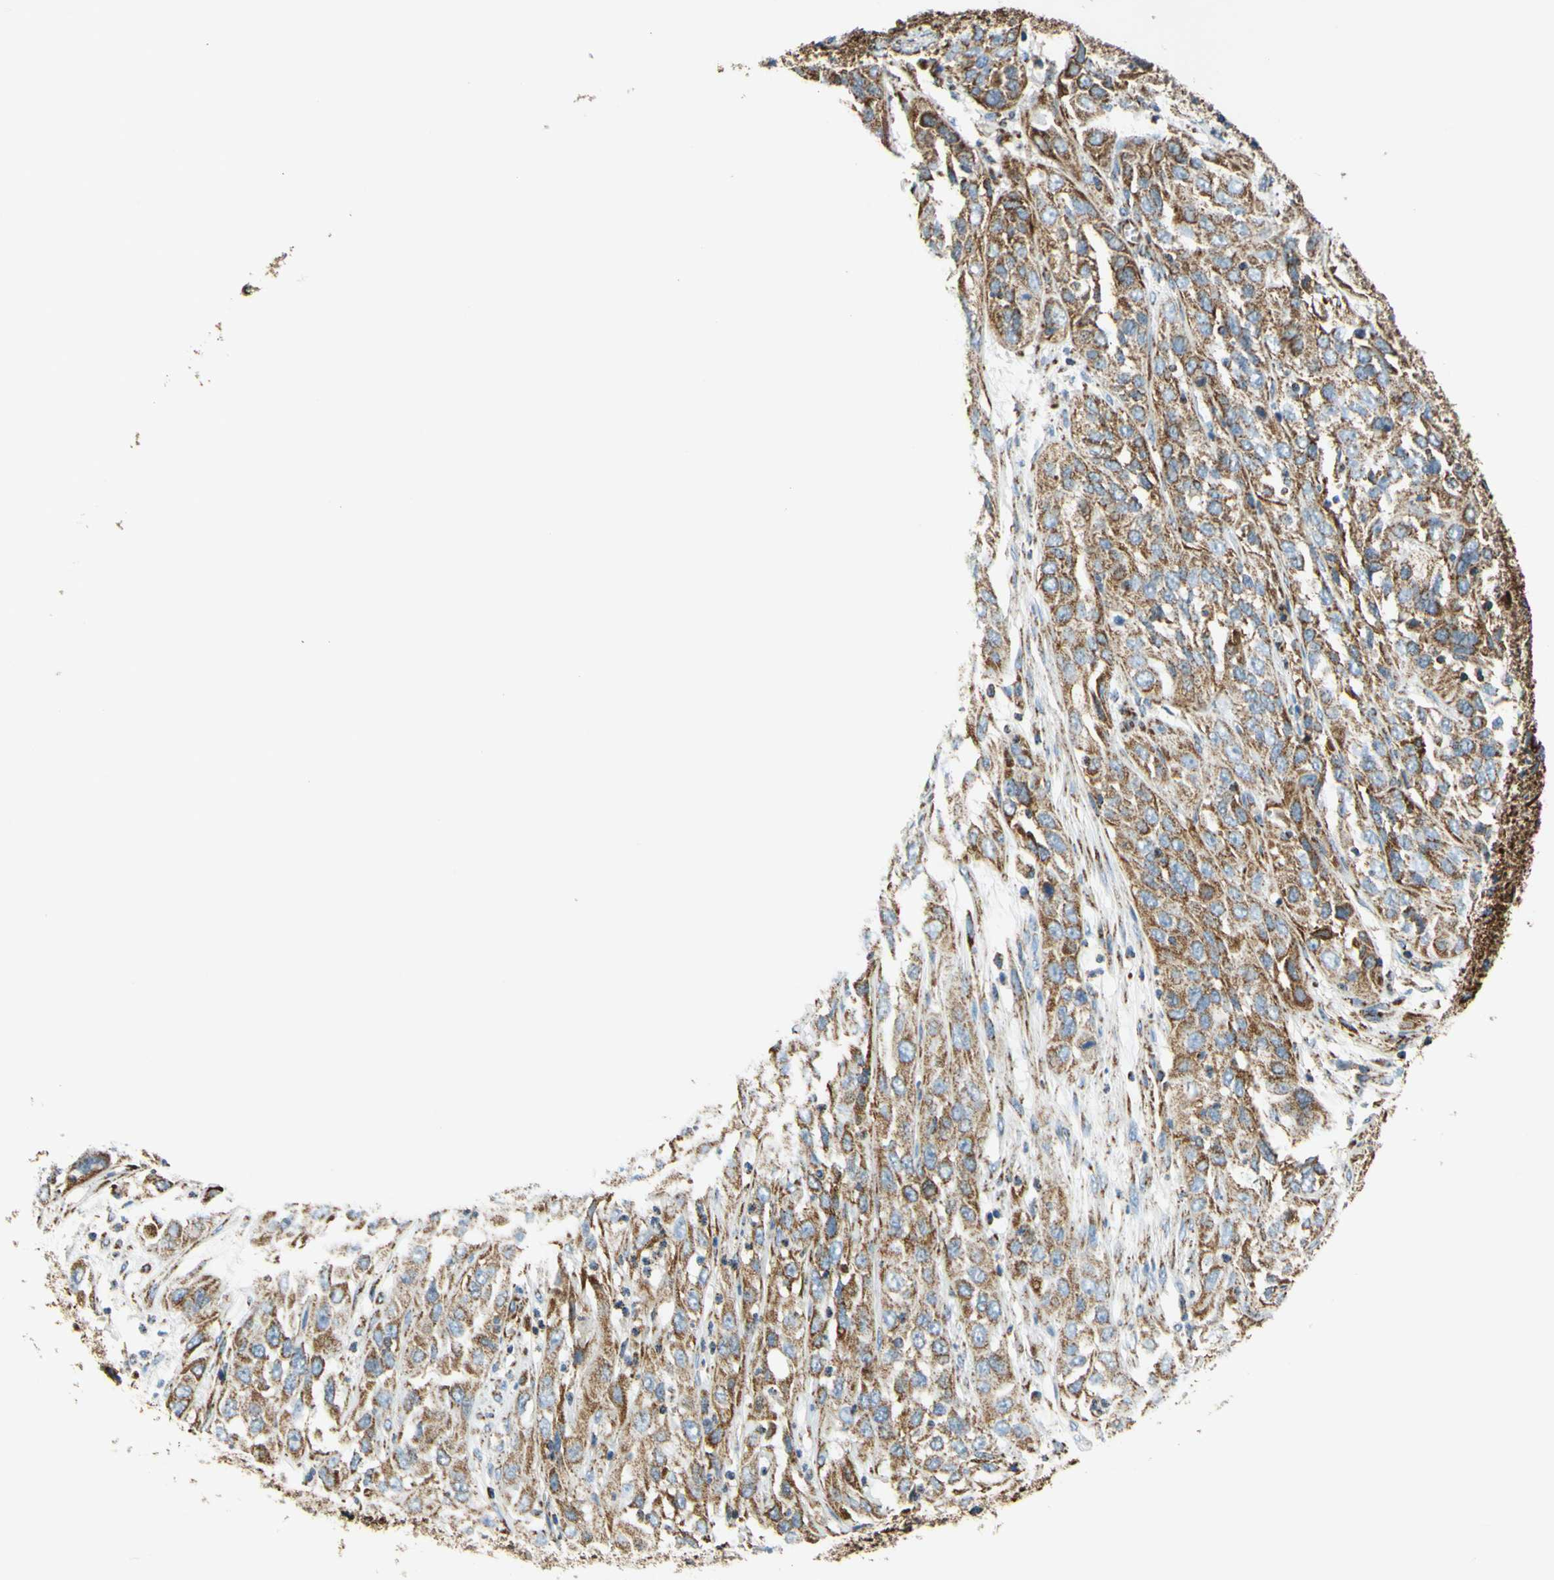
{"staining": {"intensity": "moderate", "quantity": ">75%", "location": "cytoplasmic/membranous"}, "tissue": "cervical cancer", "cell_type": "Tumor cells", "image_type": "cancer", "snomed": [{"axis": "morphology", "description": "Squamous cell carcinoma, NOS"}, {"axis": "topography", "description": "Cervix"}], "caption": "There is medium levels of moderate cytoplasmic/membranous positivity in tumor cells of squamous cell carcinoma (cervical), as demonstrated by immunohistochemical staining (brown color).", "gene": "MAVS", "patient": {"sex": "female", "age": 32}}